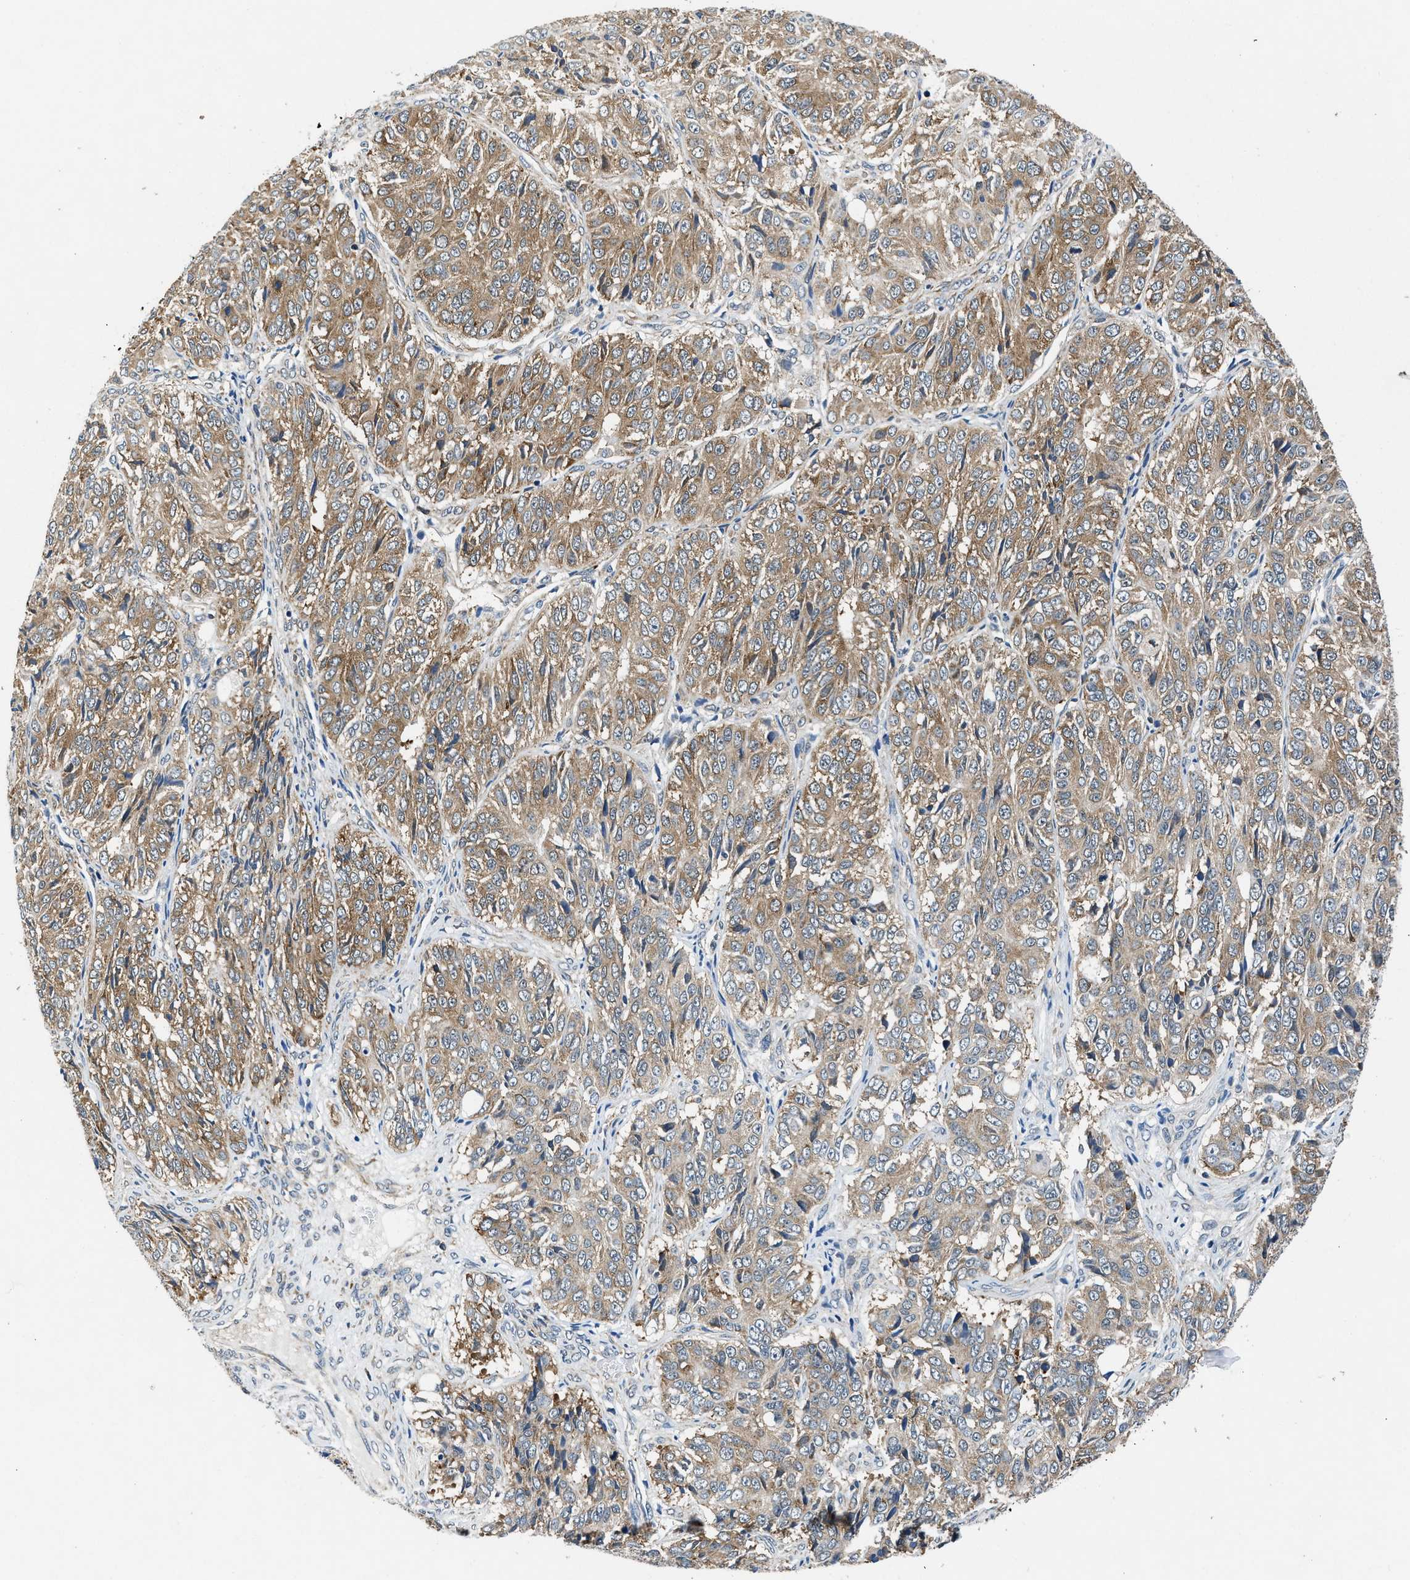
{"staining": {"intensity": "moderate", "quantity": ">75%", "location": "cytoplasmic/membranous"}, "tissue": "ovarian cancer", "cell_type": "Tumor cells", "image_type": "cancer", "snomed": [{"axis": "morphology", "description": "Carcinoma, endometroid"}, {"axis": "topography", "description": "Ovary"}], "caption": "Human ovarian endometroid carcinoma stained with a brown dye displays moderate cytoplasmic/membranous positive positivity in approximately >75% of tumor cells.", "gene": "PA2G4", "patient": {"sex": "female", "age": 51}}